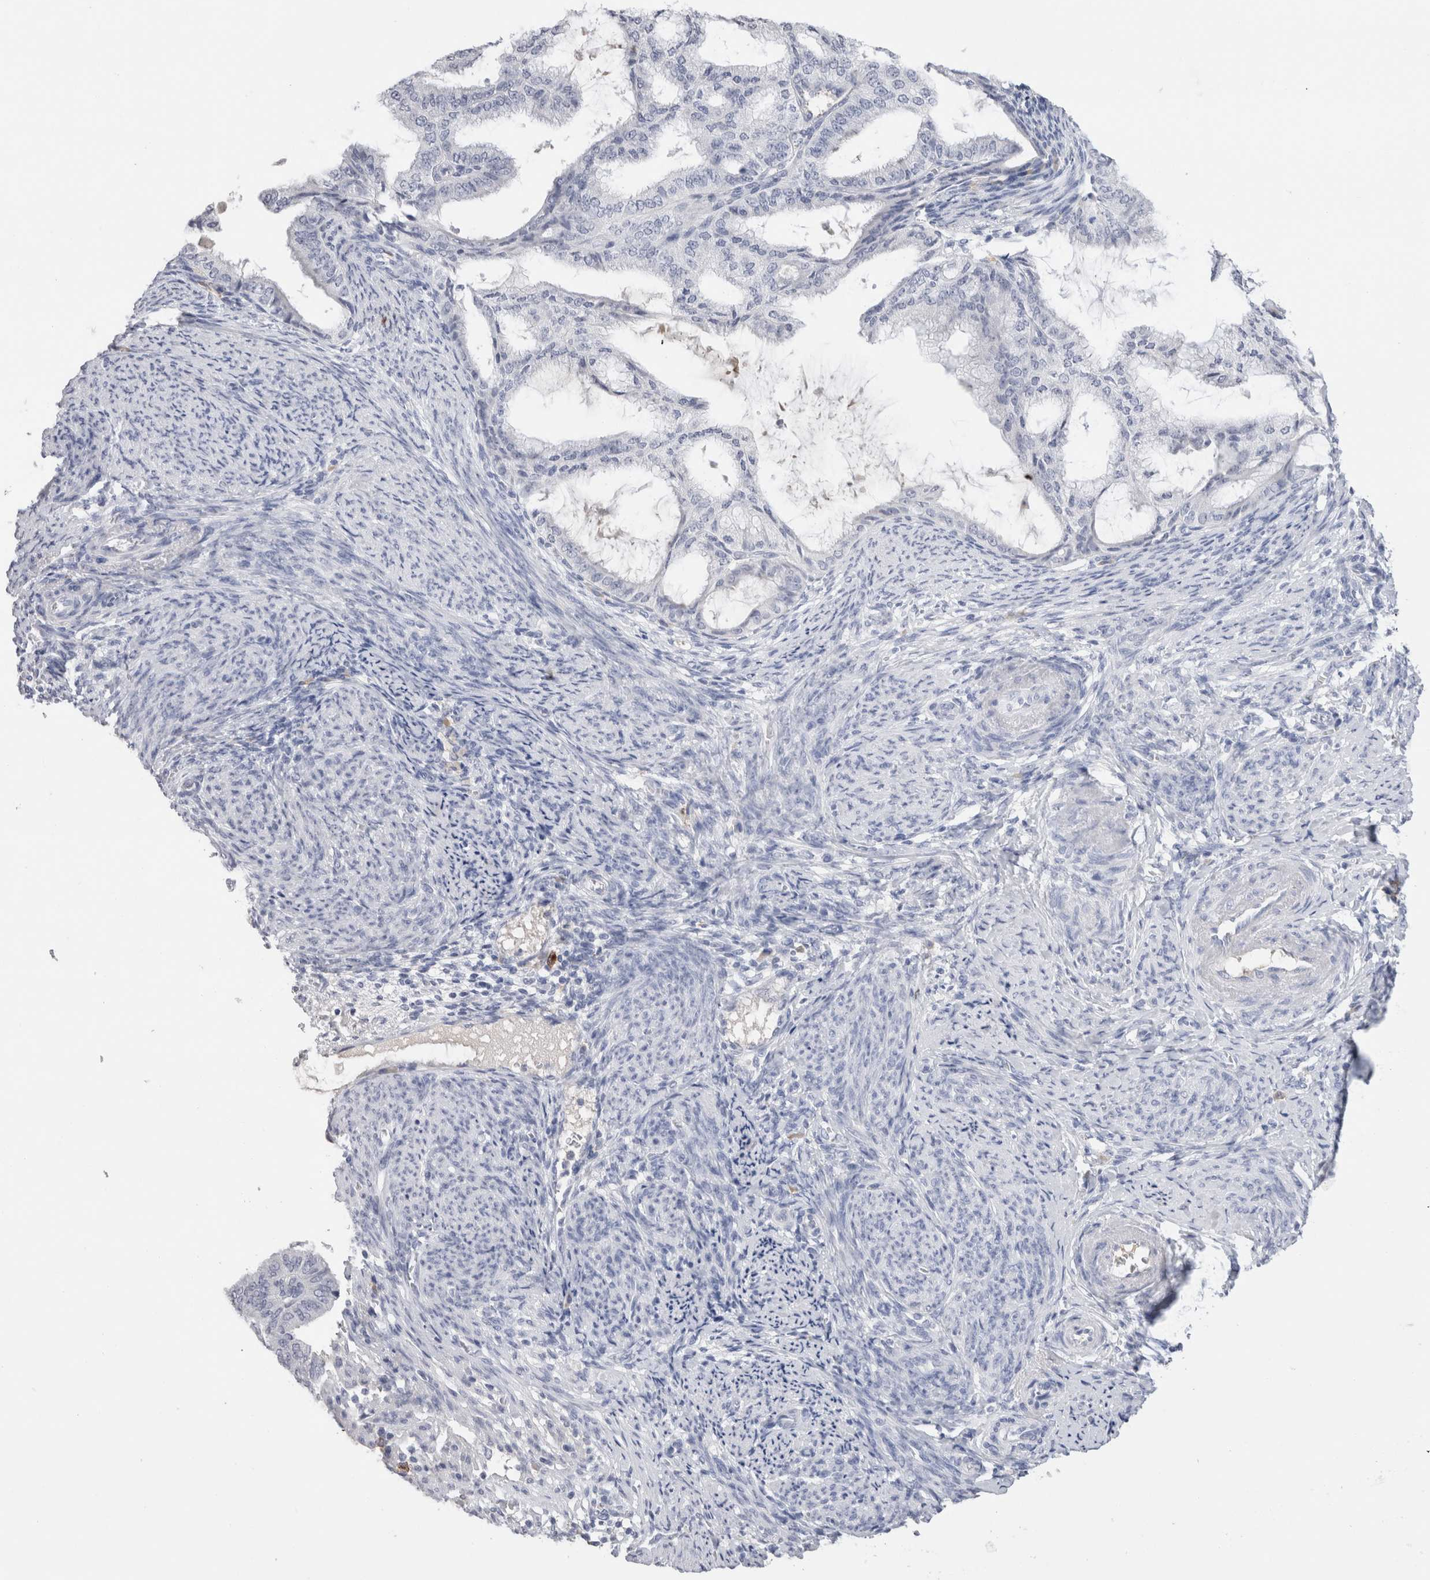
{"staining": {"intensity": "negative", "quantity": "none", "location": "none"}, "tissue": "endometrial cancer", "cell_type": "Tumor cells", "image_type": "cancer", "snomed": [{"axis": "morphology", "description": "Adenocarcinoma, NOS"}, {"axis": "topography", "description": "Endometrium"}], "caption": "An immunohistochemistry photomicrograph of endometrial cancer (adenocarcinoma) is shown. There is no staining in tumor cells of endometrial cancer (adenocarcinoma).", "gene": "LAMP3", "patient": {"sex": "female", "age": 58}}